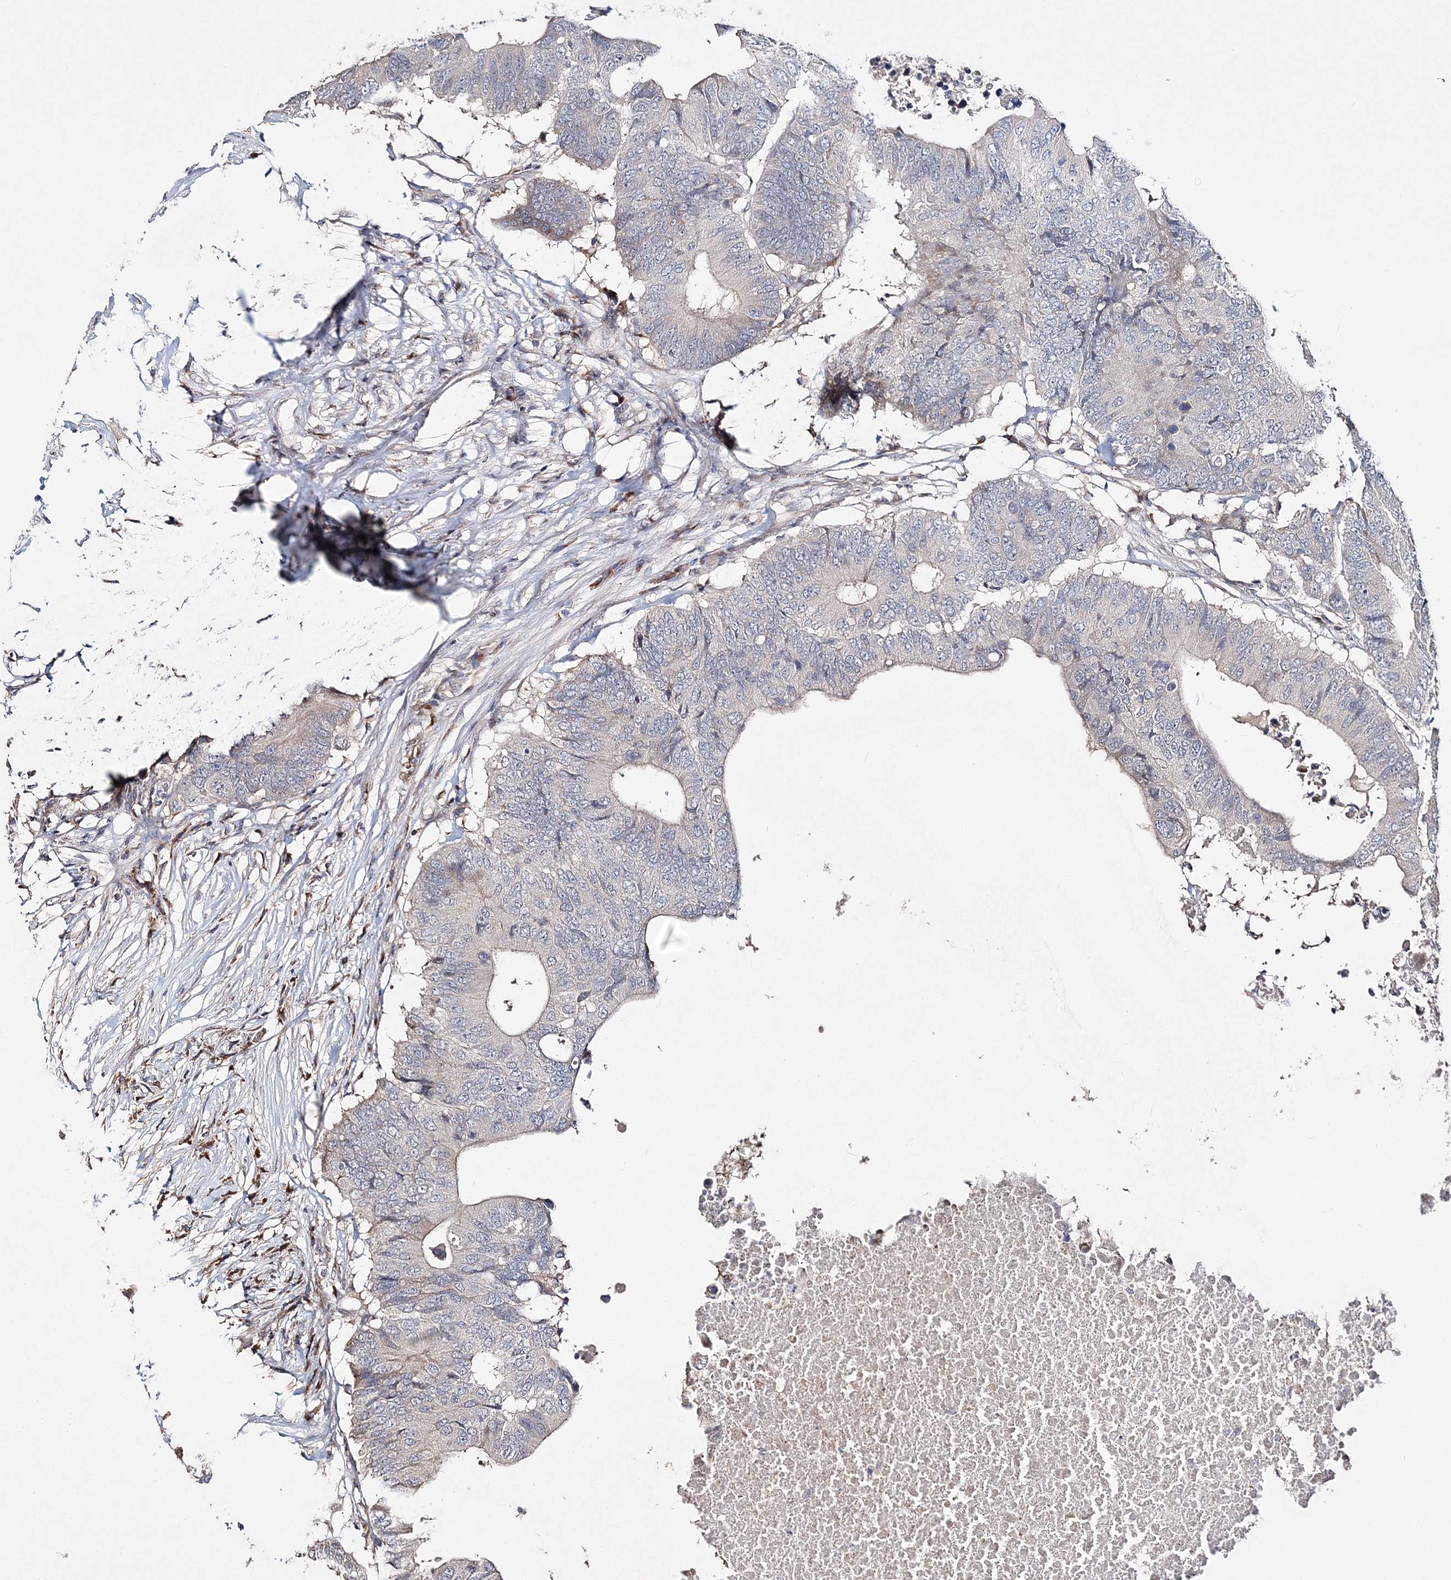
{"staining": {"intensity": "negative", "quantity": "none", "location": "none"}, "tissue": "colorectal cancer", "cell_type": "Tumor cells", "image_type": "cancer", "snomed": [{"axis": "morphology", "description": "Adenocarcinoma, NOS"}, {"axis": "topography", "description": "Colon"}], "caption": "The immunohistochemistry photomicrograph has no significant positivity in tumor cells of colorectal cancer tissue. The staining is performed using DAB brown chromogen with nuclei counter-stained in using hematoxylin.", "gene": "GJB5", "patient": {"sex": "male", "age": 71}}